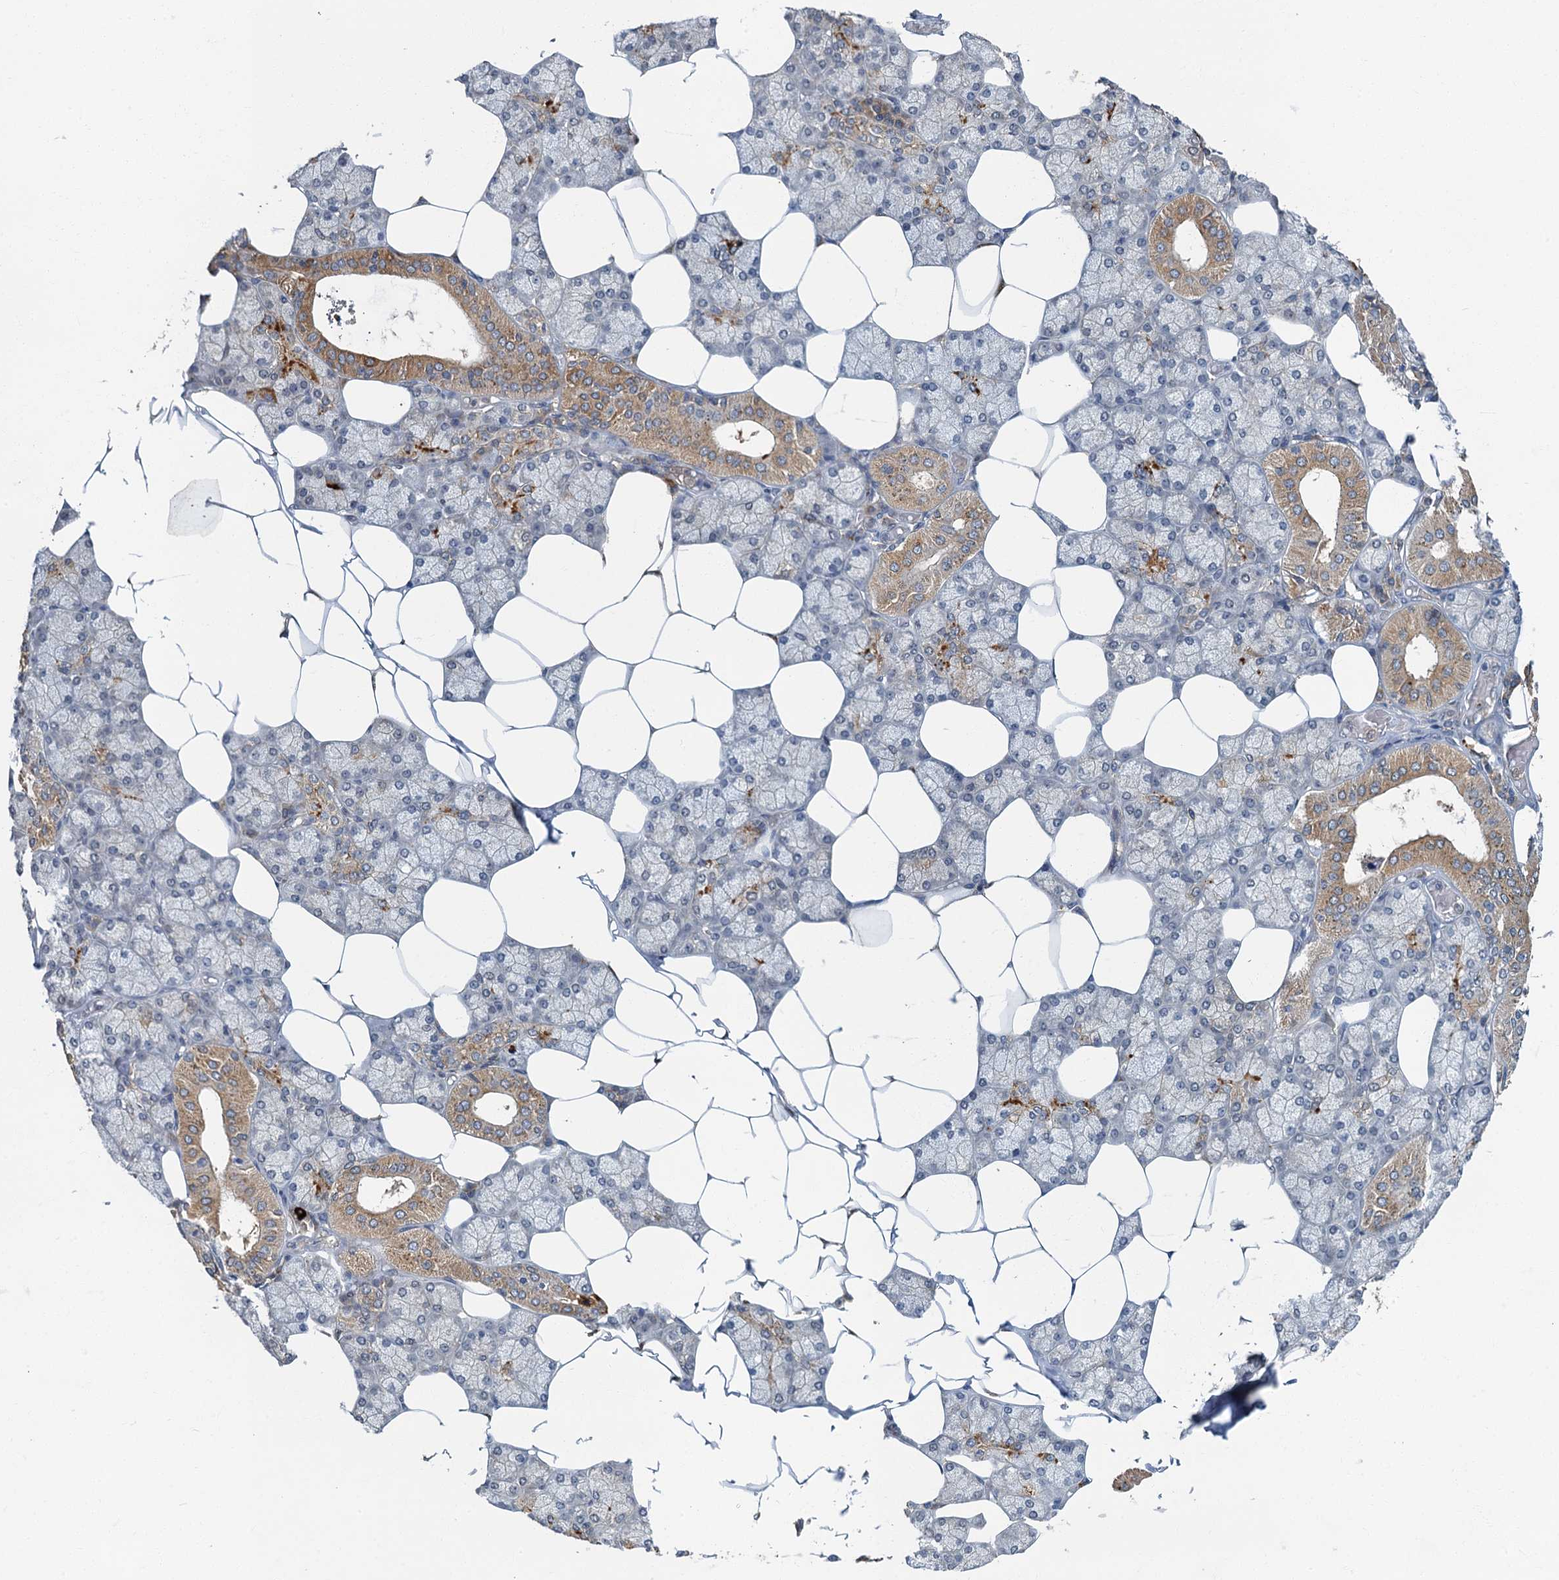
{"staining": {"intensity": "moderate", "quantity": "25%-75%", "location": "cytoplasmic/membranous"}, "tissue": "salivary gland", "cell_type": "Glandular cells", "image_type": "normal", "snomed": [{"axis": "morphology", "description": "Normal tissue, NOS"}, {"axis": "topography", "description": "Salivary gland"}], "caption": "Glandular cells display medium levels of moderate cytoplasmic/membranous expression in approximately 25%-75% of cells in benign salivary gland. The staining is performed using DAB brown chromogen to label protein expression. The nuclei are counter-stained blue using hematoxylin.", "gene": "WDCP", "patient": {"sex": "male", "age": 62}}